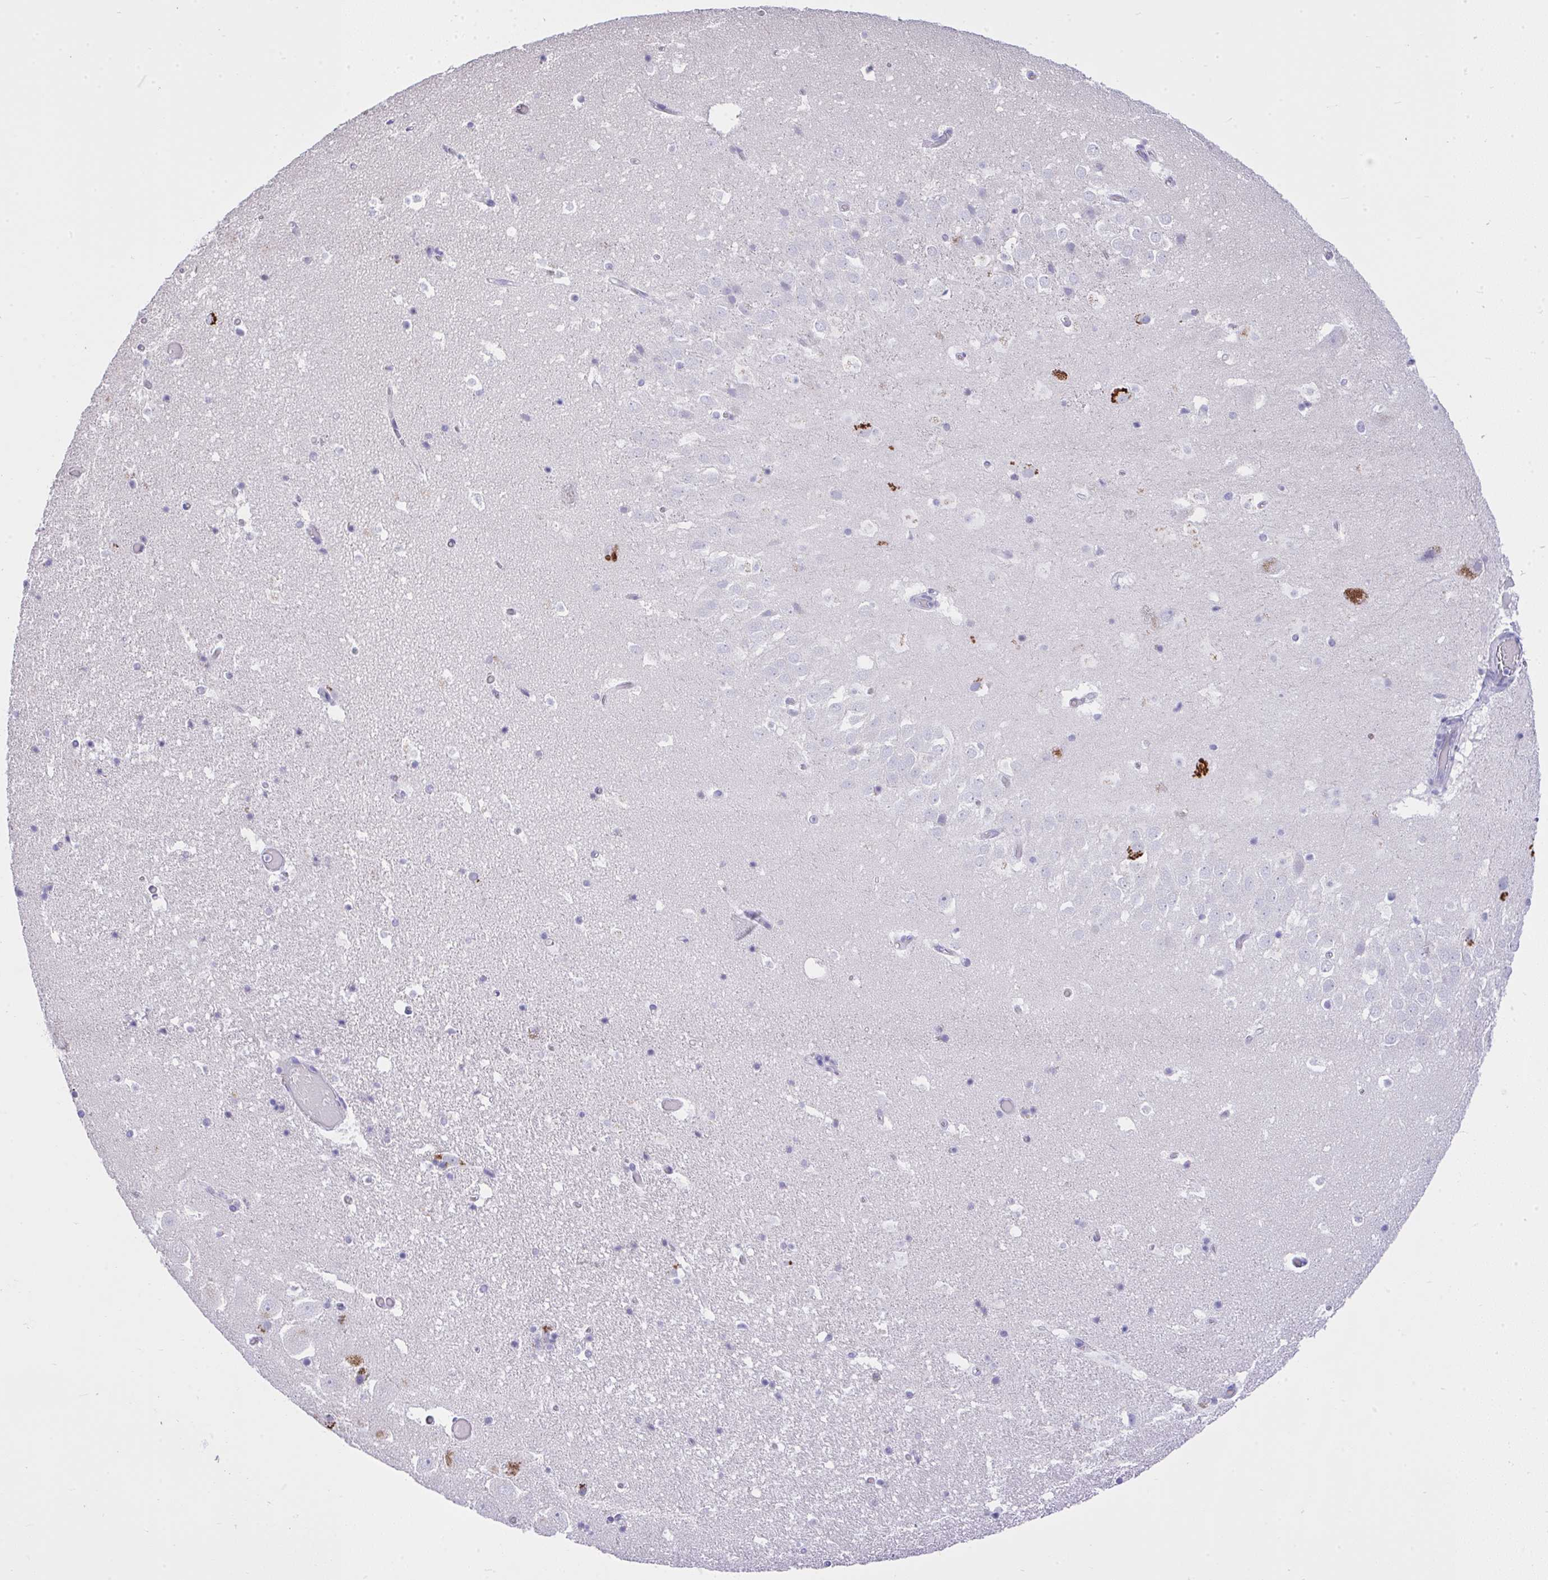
{"staining": {"intensity": "negative", "quantity": "none", "location": "none"}, "tissue": "hippocampus", "cell_type": "Glial cells", "image_type": "normal", "snomed": [{"axis": "morphology", "description": "Normal tissue, NOS"}, {"axis": "topography", "description": "Hippocampus"}], "caption": "The photomicrograph exhibits no significant positivity in glial cells of hippocampus. The staining was performed using DAB (3,3'-diaminobenzidine) to visualize the protein expression in brown, while the nuclei were stained in blue with hematoxylin (Magnification: 20x).", "gene": "MS4A12", "patient": {"sex": "female", "age": 42}}